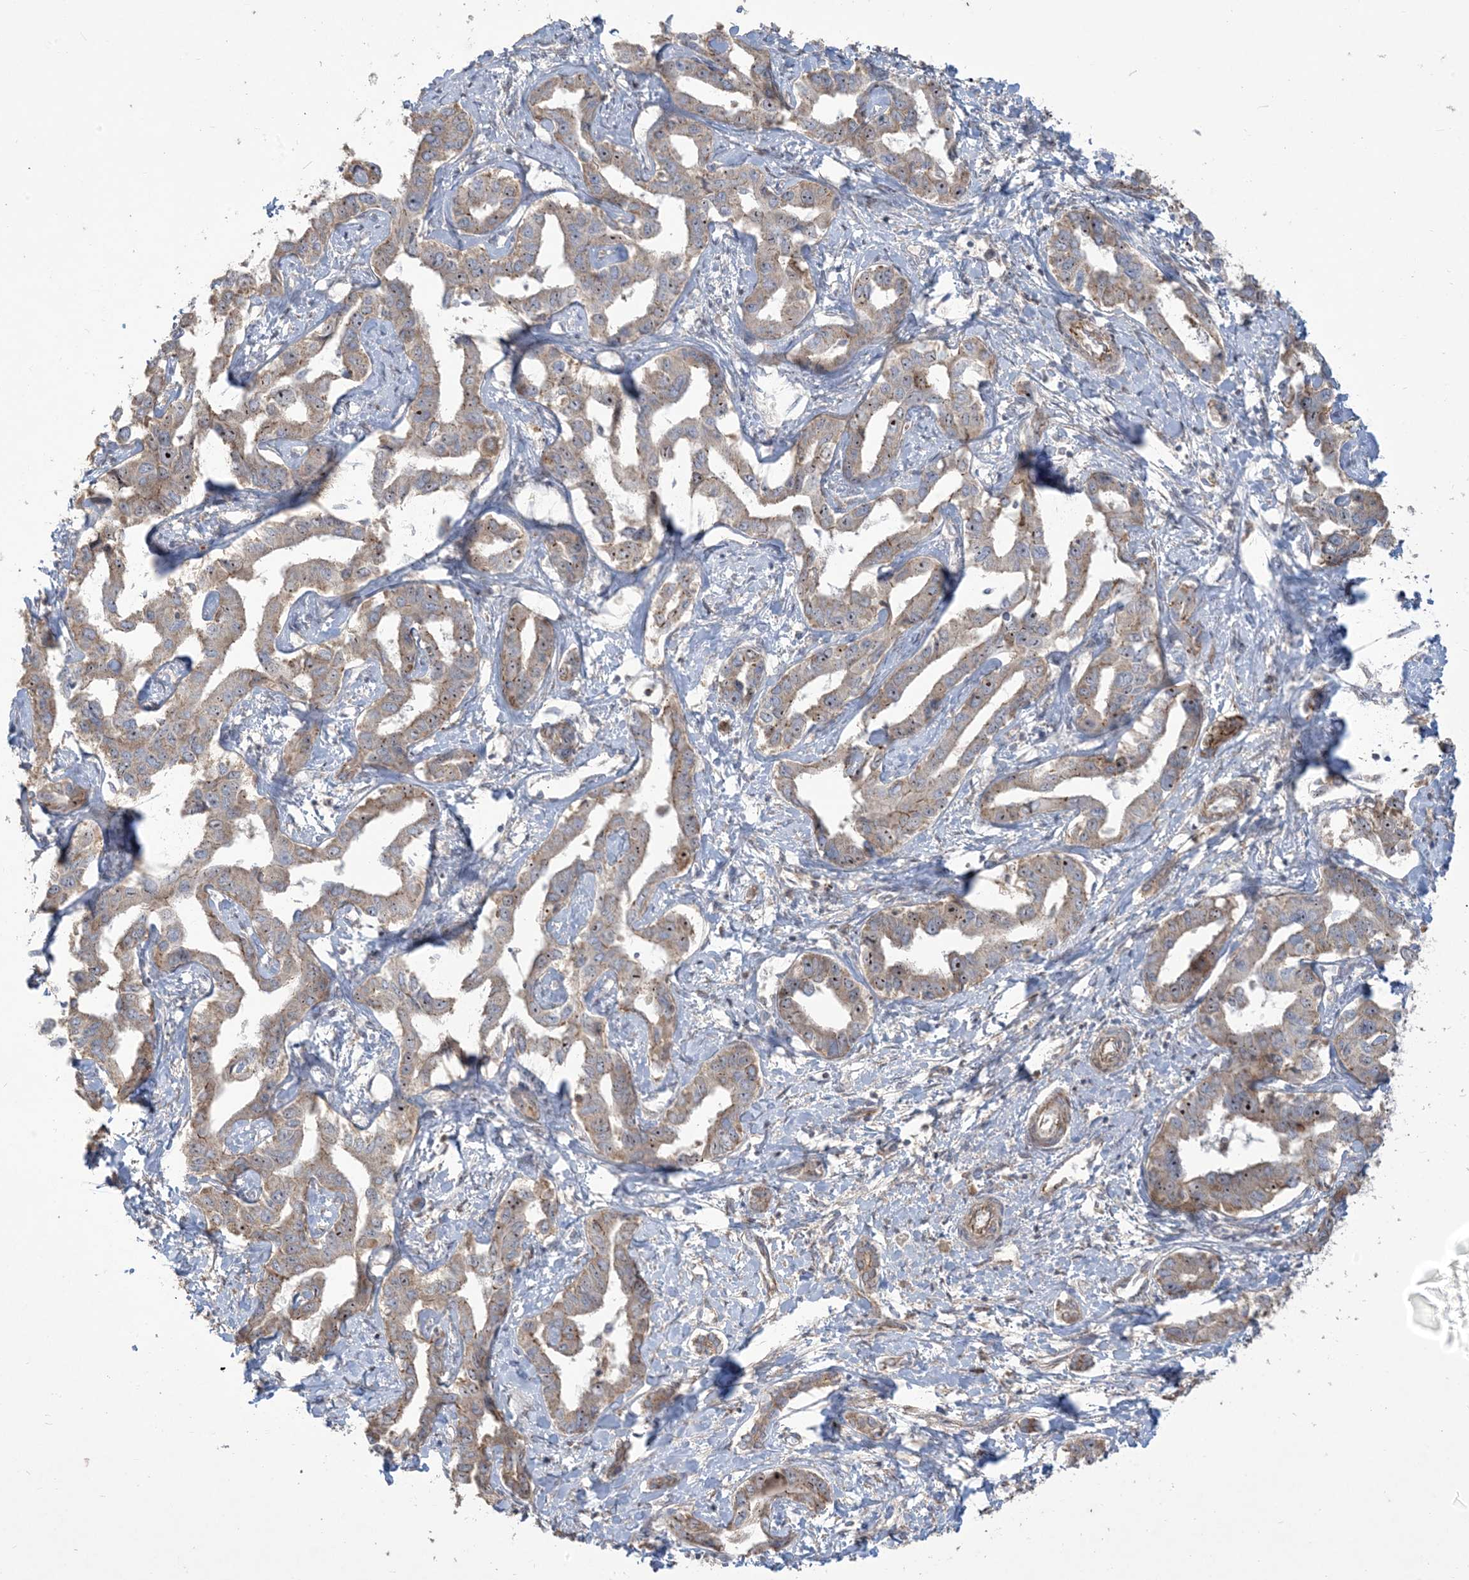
{"staining": {"intensity": "moderate", "quantity": "<25%", "location": "nuclear"}, "tissue": "liver cancer", "cell_type": "Tumor cells", "image_type": "cancer", "snomed": [{"axis": "morphology", "description": "Cholangiocarcinoma"}, {"axis": "topography", "description": "Liver"}], "caption": "Liver cancer (cholangiocarcinoma) stained for a protein exhibits moderate nuclear positivity in tumor cells. The protein of interest is stained brown, and the nuclei are stained in blue (DAB (3,3'-diaminobenzidine) IHC with brightfield microscopy, high magnification).", "gene": "KLHL18", "patient": {"sex": "male", "age": 59}}